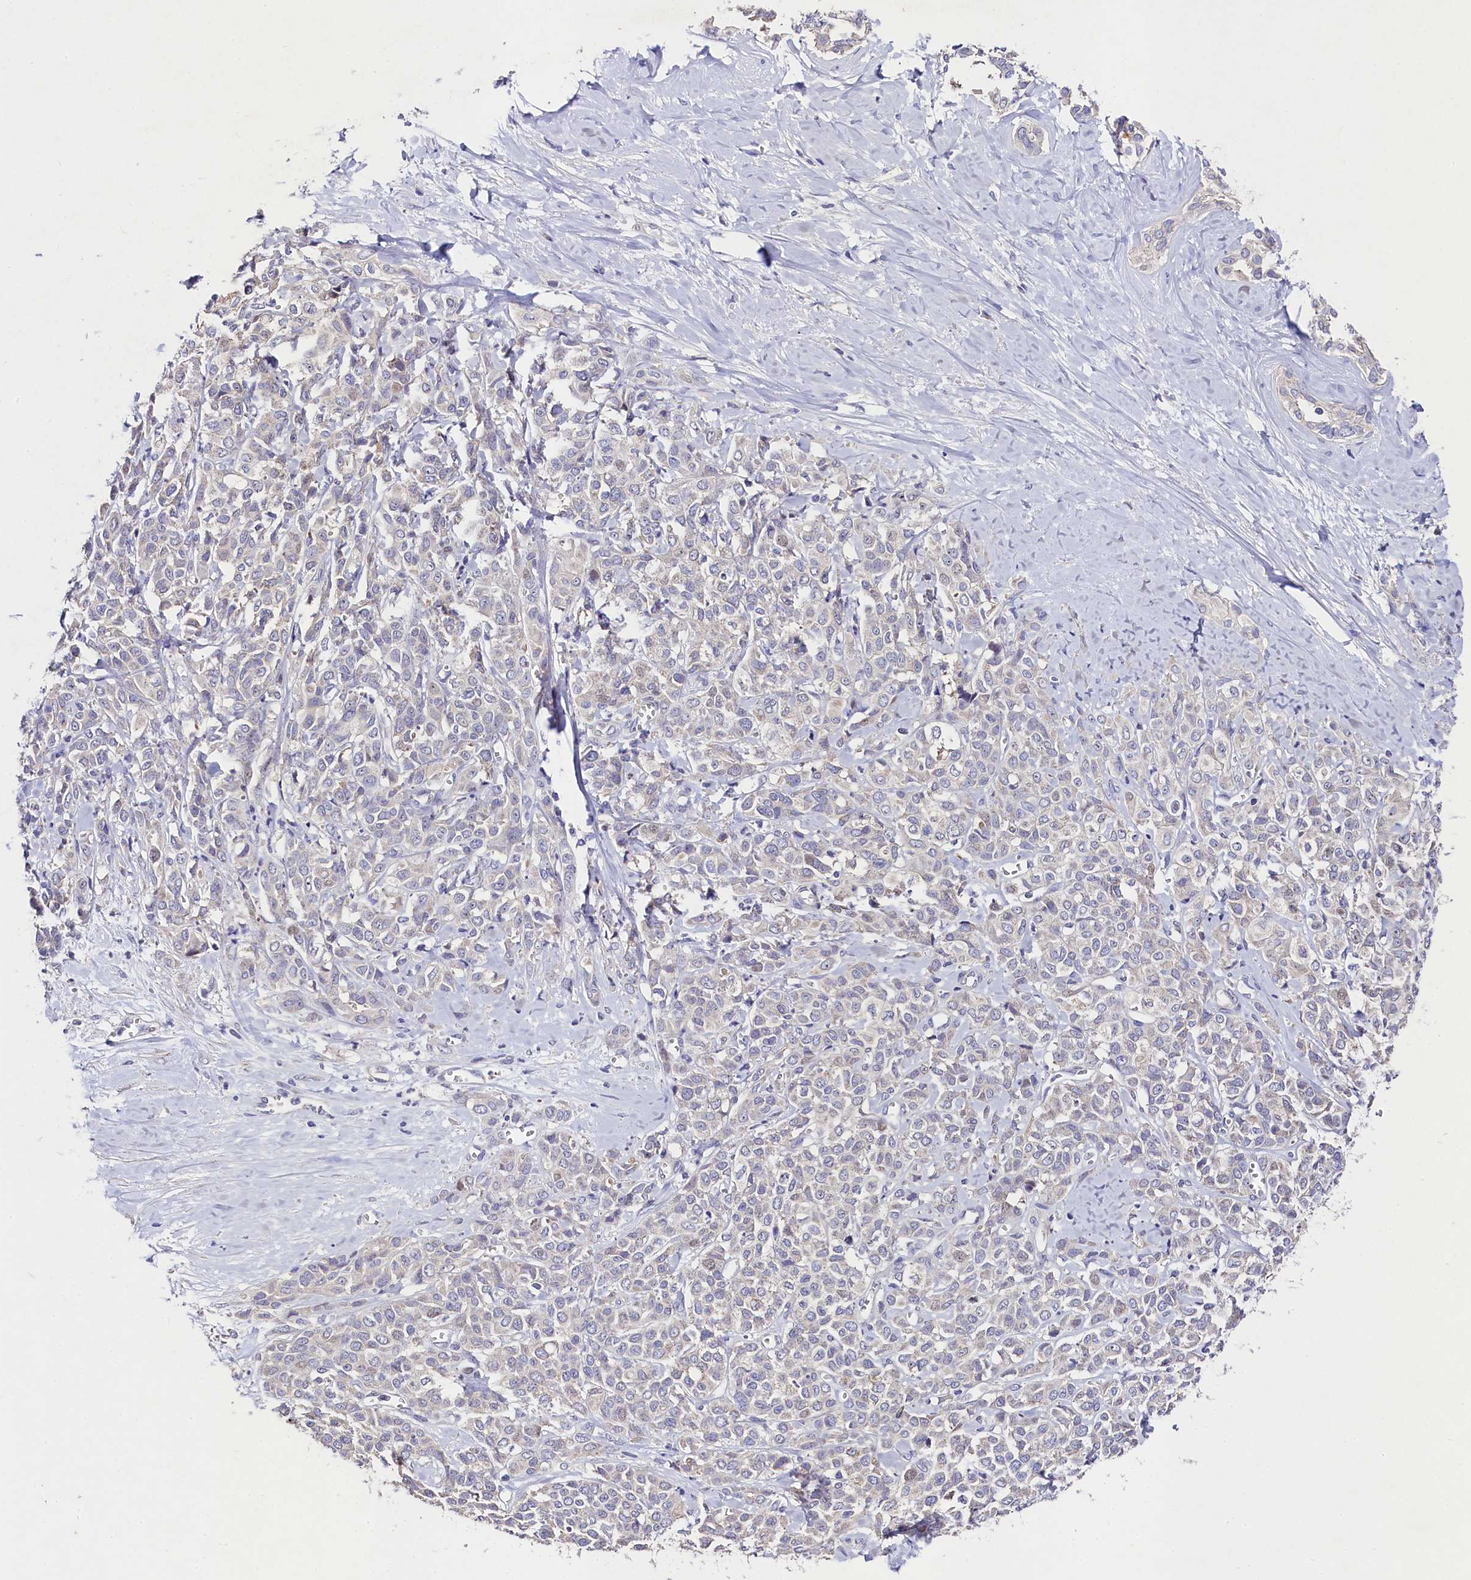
{"staining": {"intensity": "negative", "quantity": "none", "location": "none"}, "tissue": "liver cancer", "cell_type": "Tumor cells", "image_type": "cancer", "snomed": [{"axis": "morphology", "description": "Cholangiocarcinoma"}, {"axis": "topography", "description": "Liver"}], "caption": "High power microscopy histopathology image of an IHC image of liver cholangiocarcinoma, revealing no significant expression in tumor cells.", "gene": "FXYD6", "patient": {"sex": "female", "age": 77}}